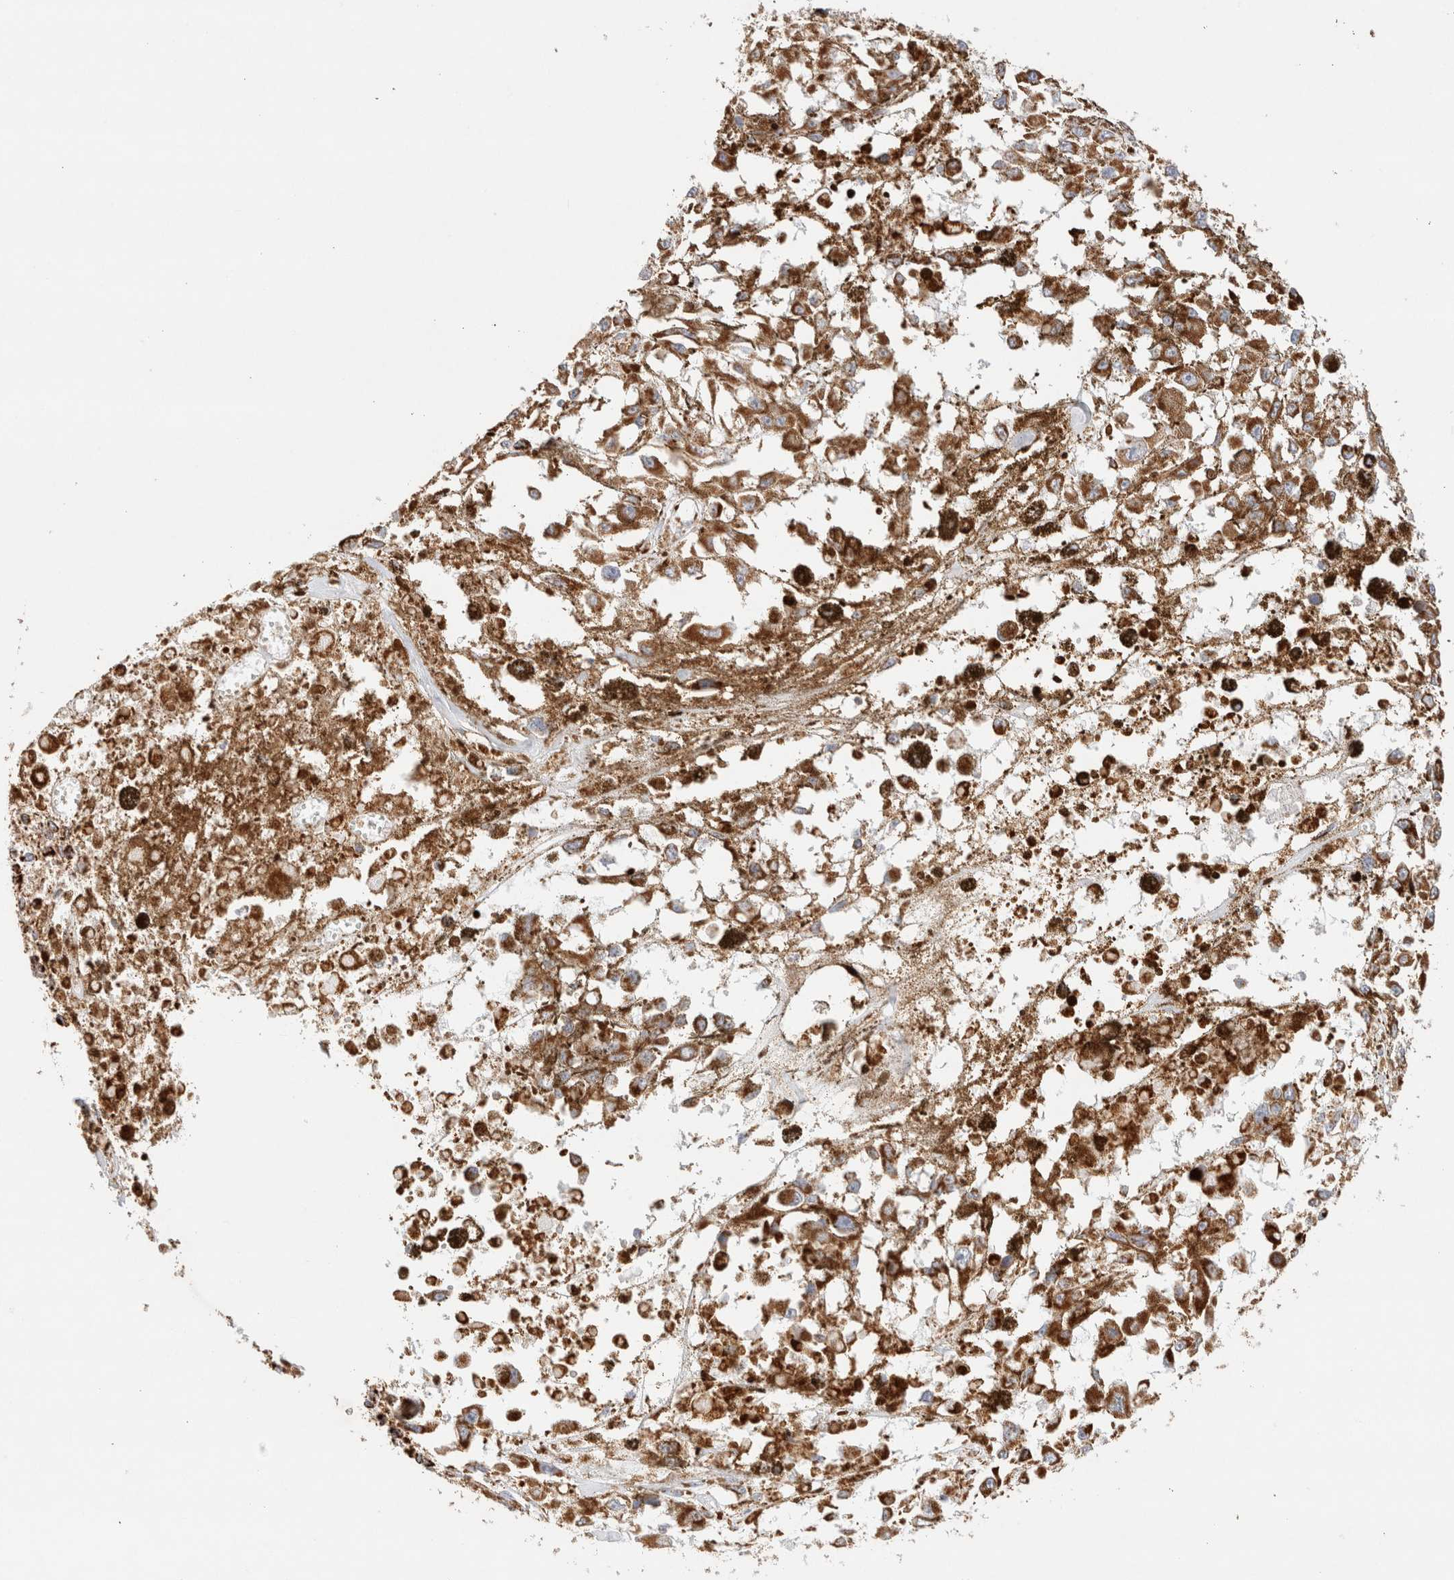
{"staining": {"intensity": "strong", "quantity": ">75%", "location": "cytoplasmic/membranous"}, "tissue": "melanoma", "cell_type": "Tumor cells", "image_type": "cancer", "snomed": [{"axis": "morphology", "description": "Malignant melanoma, Metastatic site"}, {"axis": "topography", "description": "Lymph node"}], "caption": "A high amount of strong cytoplasmic/membranous staining is appreciated in about >75% of tumor cells in malignant melanoma (metastatic site) tissue. (DAB (3,3'-diaminobenzidine) IHC, brown staining for protein, blue staining for nuclei).", "gene": "PHB2", "patient": {"sex": "male", "age": 59}}